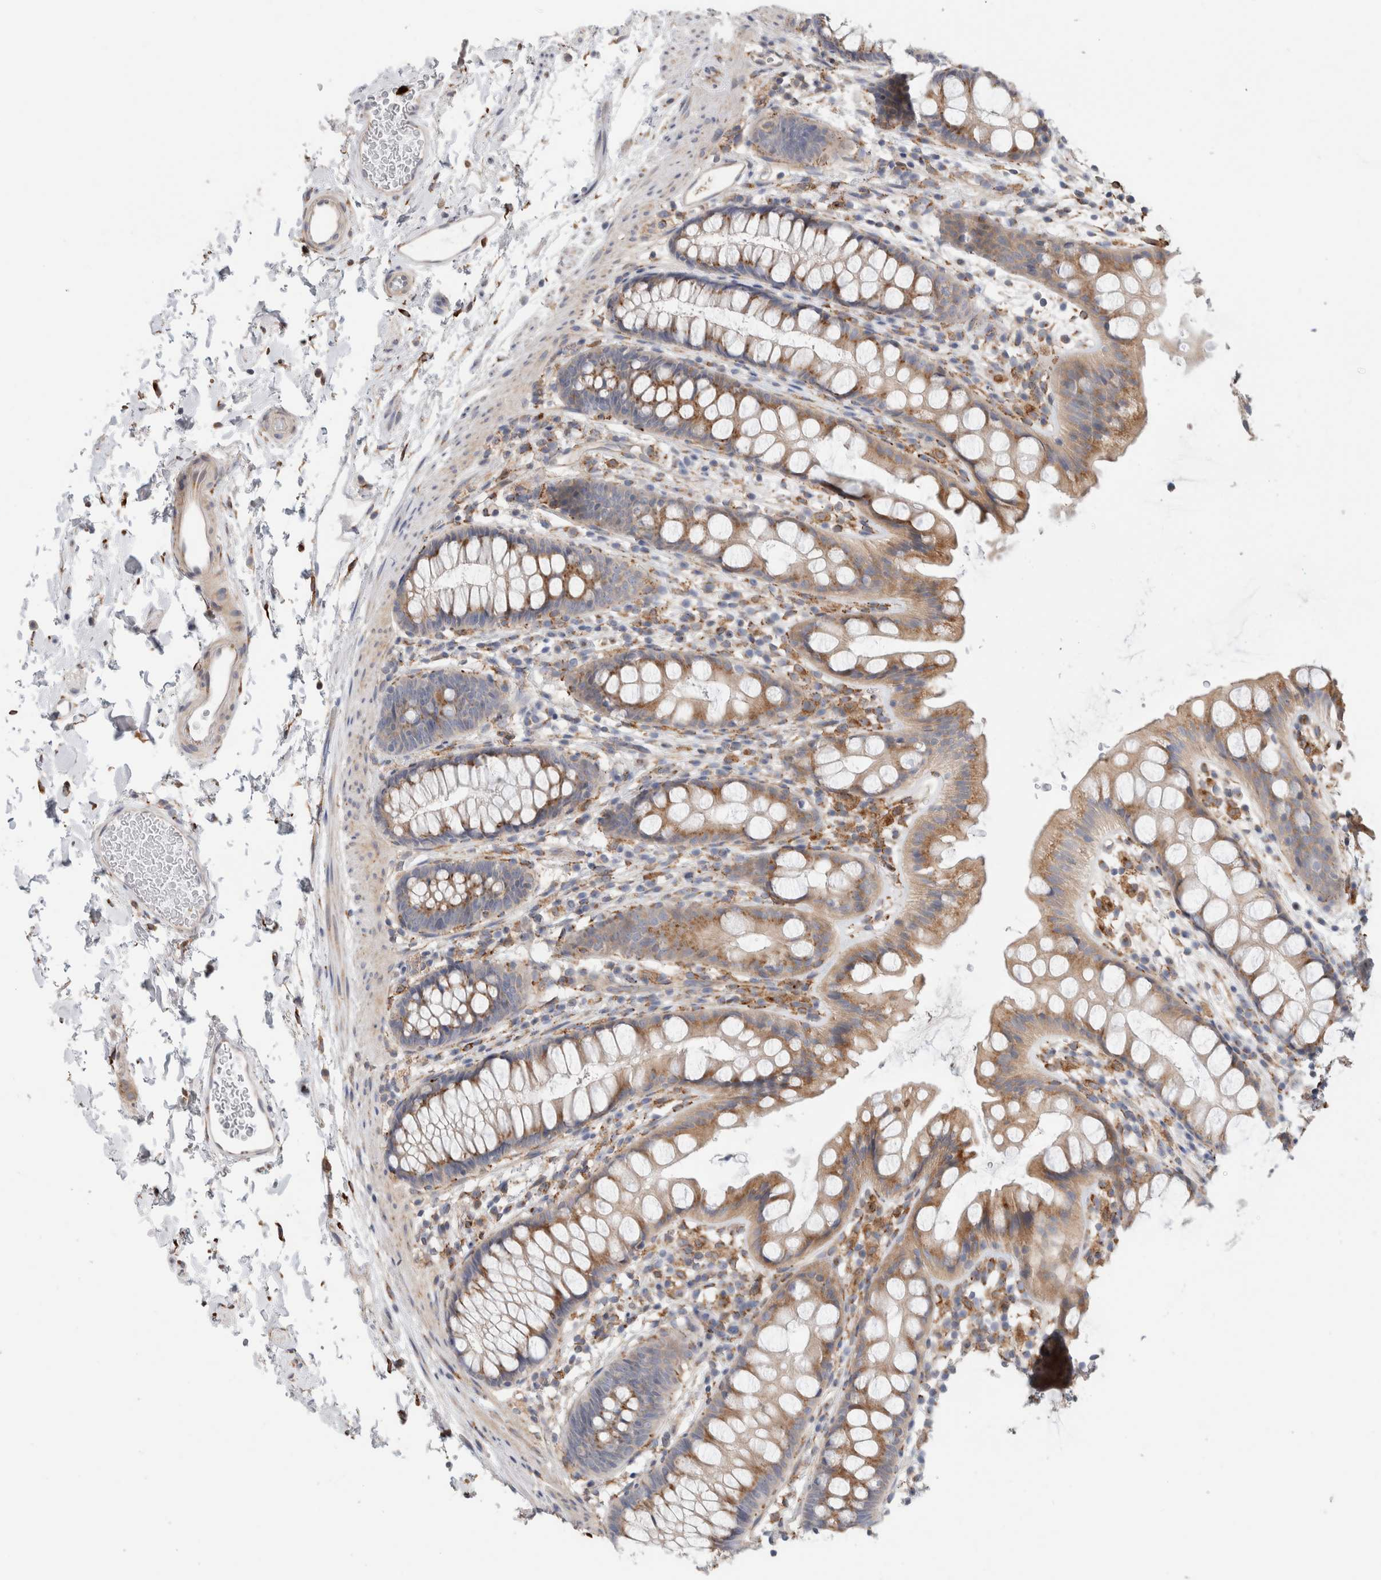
{"staining": {"intensity": "weak", "quantity": ">75%", "location": "cytoplasmic/membranous"}, "tissue": "rectum", "cell_type": "Glandular cells", "image_type": "normal", "snomed": [{"axis": "morphology", "description": "Normal tissue, NOS"}, {"axis": "topography", "description": "Rectum"}], "caption": "Unremarkable rectum exhibits weak cytoplasmic/membranous staining in about >75% of glandular cells, visualized by immunohistochemistry. The protein of interest is shown in brown color, while the nuclei are stained blue.", "gene": "P4HA1", "patient": {"sex": "female", "age": 65}}